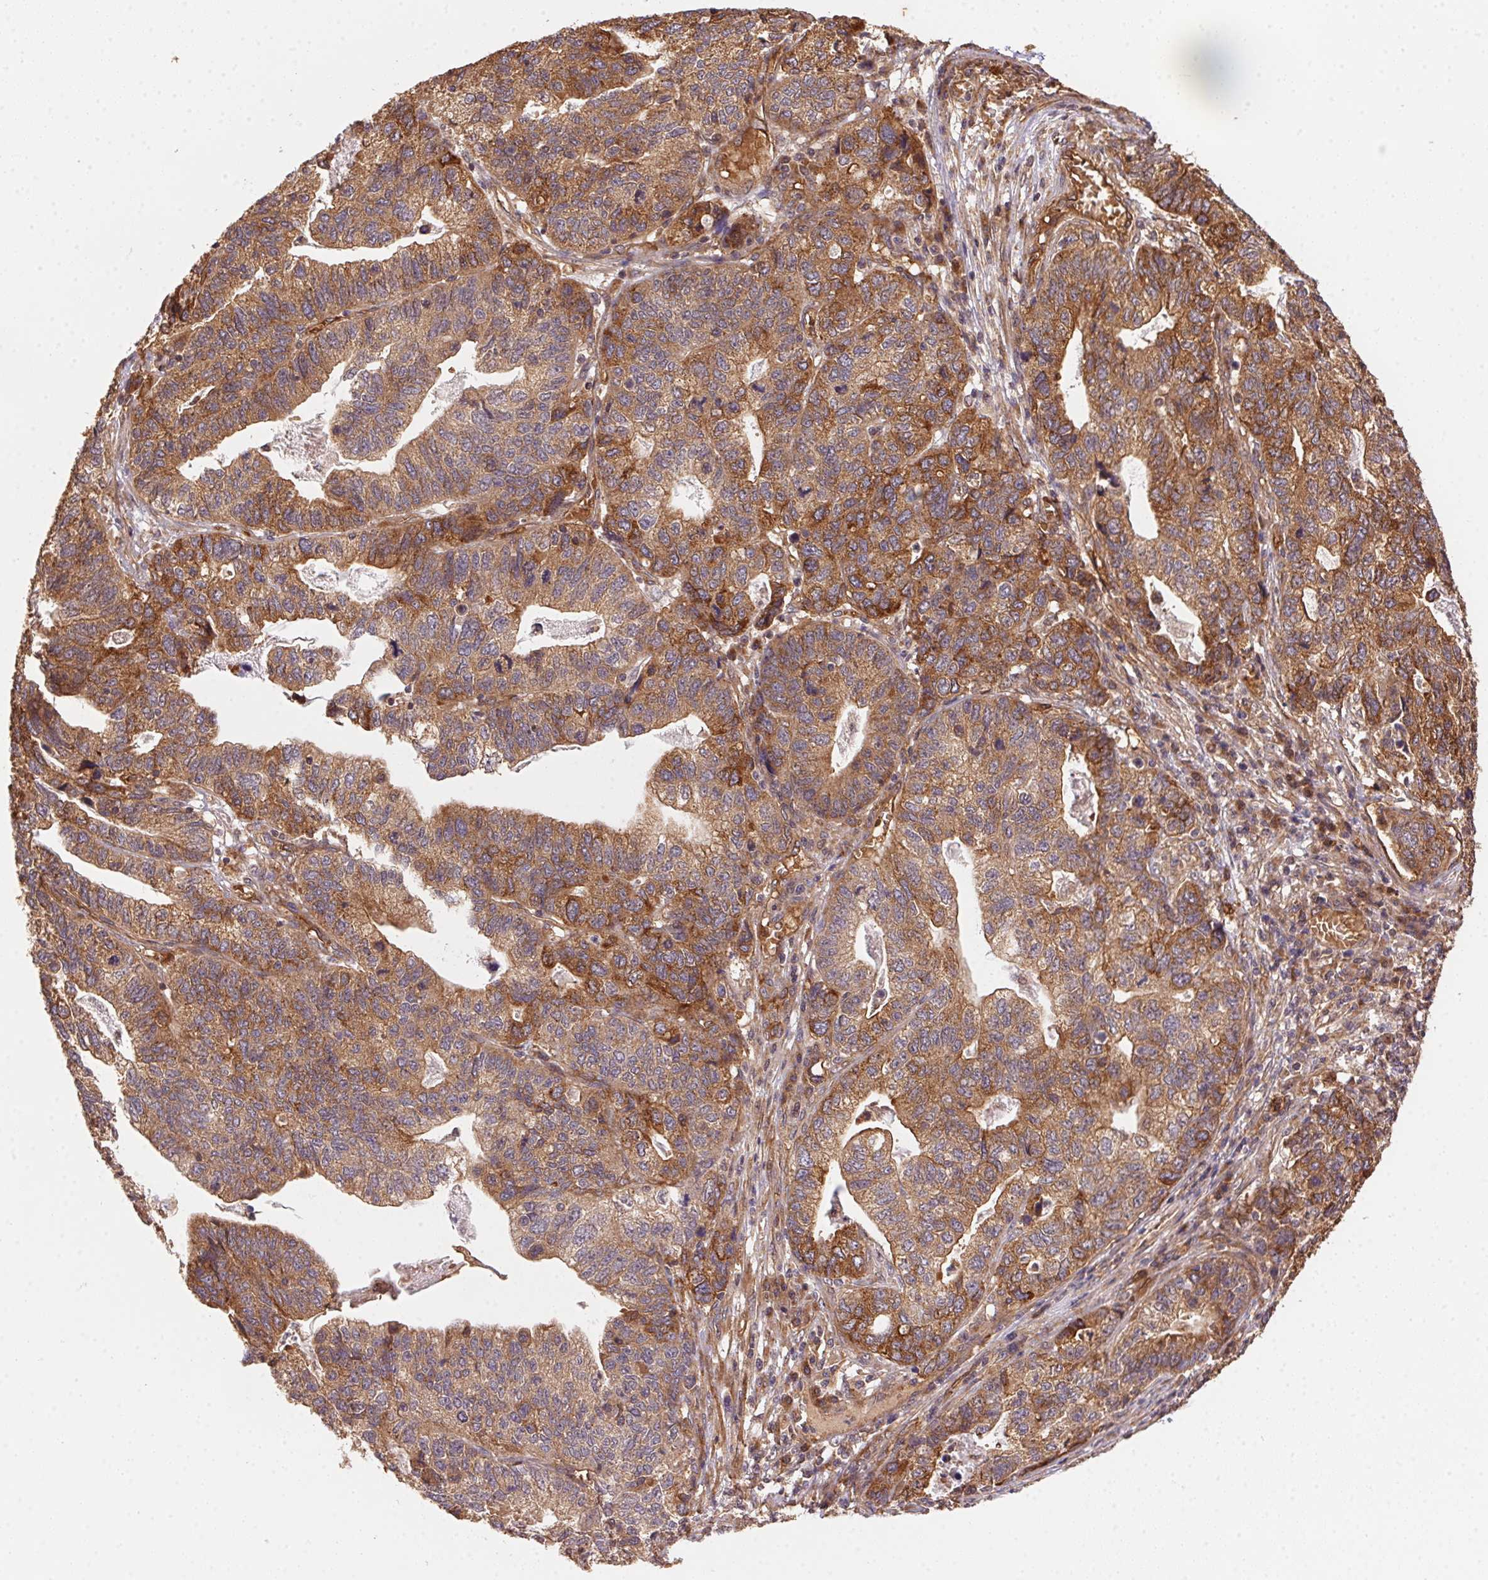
{"staining": {"intensity": "moderate", "quantity": ">75%", "location": "cytoplasmic/membranous"}, "tissue": "stomach cancer", "cell_type": "Tumor cells", "image_type": "cancer", "snomed": [{"axis": "morphology", "description": "Adenocarcinoma, NOS"}, {"axis": "topography", "description": "Stomach, upper"}], "caption": "Immunohistochemistry (IHC) photomicrograph of neoplastic tissue: human stomach cancer (adenocarcinoma) stained using immunohistochemistry displays medium levels of moderate protein expression localized specifically in the cytoplasmic/membranous of tumor cells, appearing as a cytoplasmic/membranous brown color.", "gene": "USE1", "patient": {"sex": "female", "age": 67}}